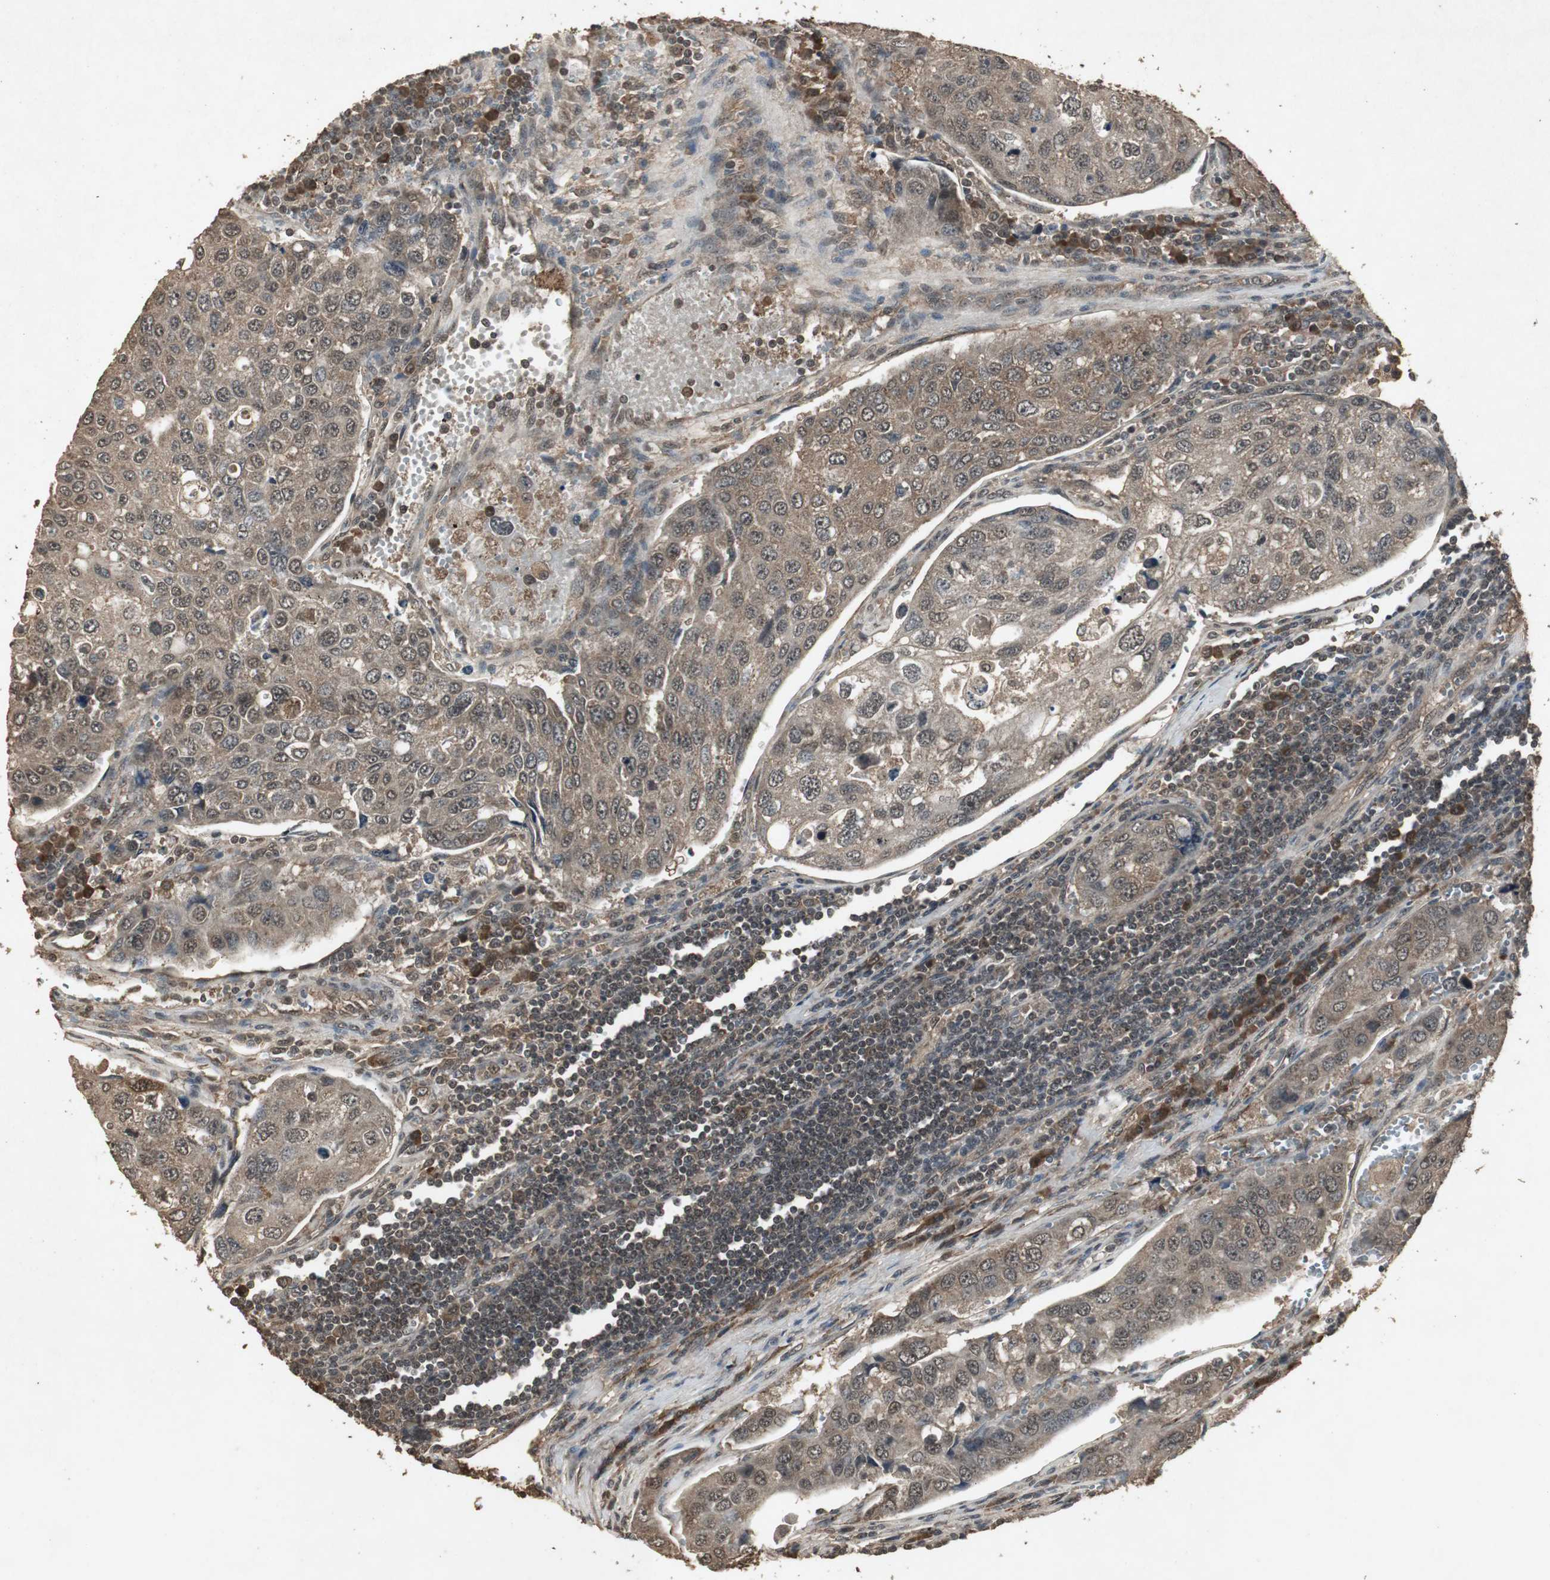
{"staining": {"intensity": "moderate", "quantity": ">75%", "location": "cytoplasmic/membranous,nuclear"}, "tissue": "urothelial cancer", "cell_type": "Tumor cells", "image_type": "cancer", "snomed": [{"axis": "morphology", "description": "Urothelial carcinoma, High grade"}, {"axis": "topography", "description": "Lymph node"}, {"axis": "topography", "description": "Urinary bladder"}], "caption": "IHC (DAB) staining of human urothelial cancer reveals moderate cytoplasmic/membranous and nuclear protein staining in about >75% of tumor cells. (IHC, brightfield microscopy, high magnification).", "gene": "EMX1", "patient": {"sex": "male", "age": 51}}